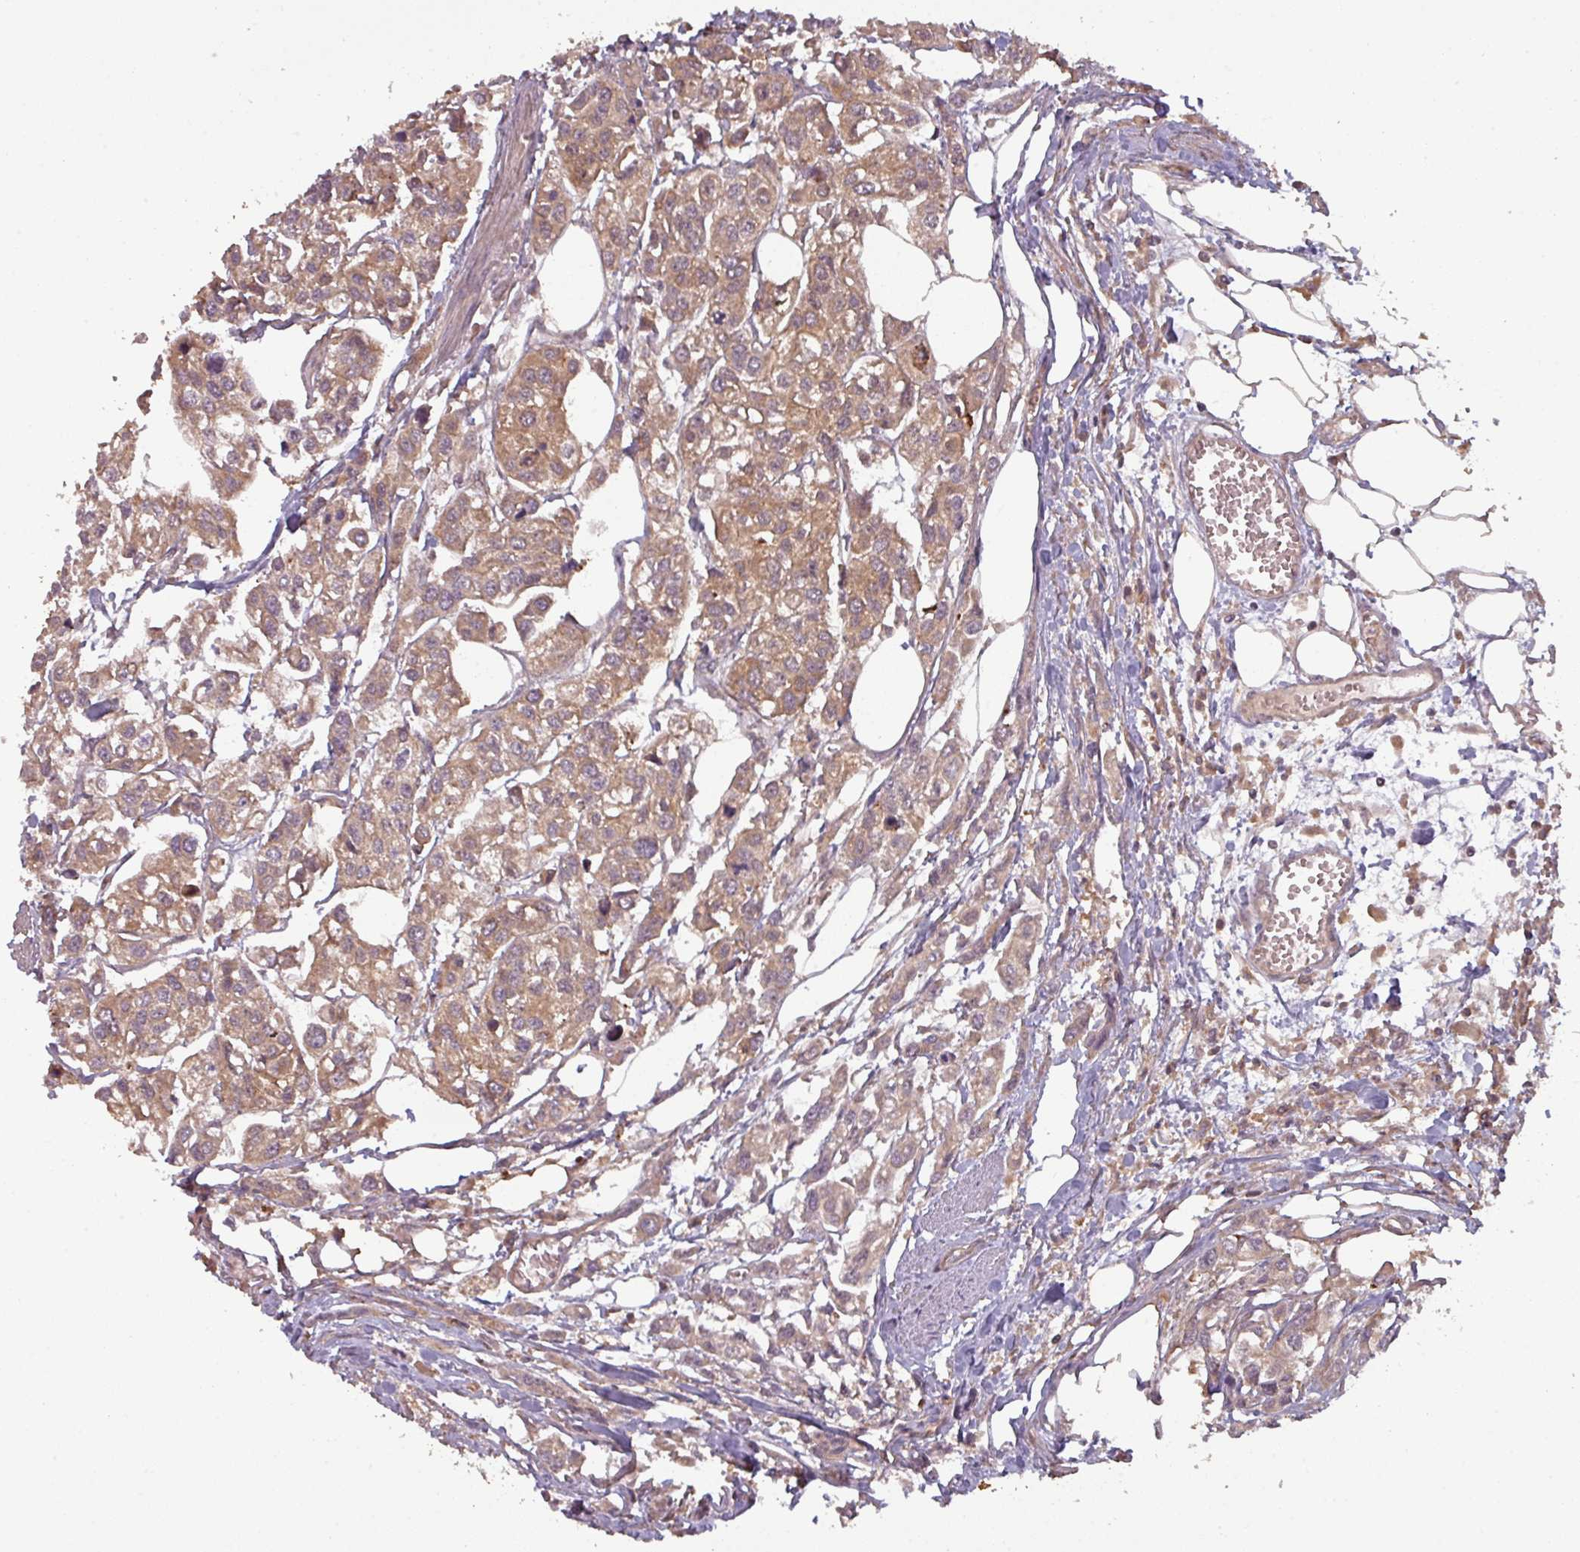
{"staining": {"intensity": "moderate", "quantity": ">75%", "location": "cytoplasmic/membranous"}, "tissue": "urothelial cancer", "cell_type": "Tumor cells", "image_type": "cancer", "snomed": [{"axis": "morphology", "description": "Urothelial carcinoma, High grade"}, {"axis": "topography", "description": "Urinary bladder"}], "caption": "A medium amount of moderate cytoplasmic/membranous expression is identified in approximately >75% of tumor cells in urothelial carcinoma (high-grade) tissue.", "gene": "GSKIP", "patient": {"sex": "male", "age": 67}}